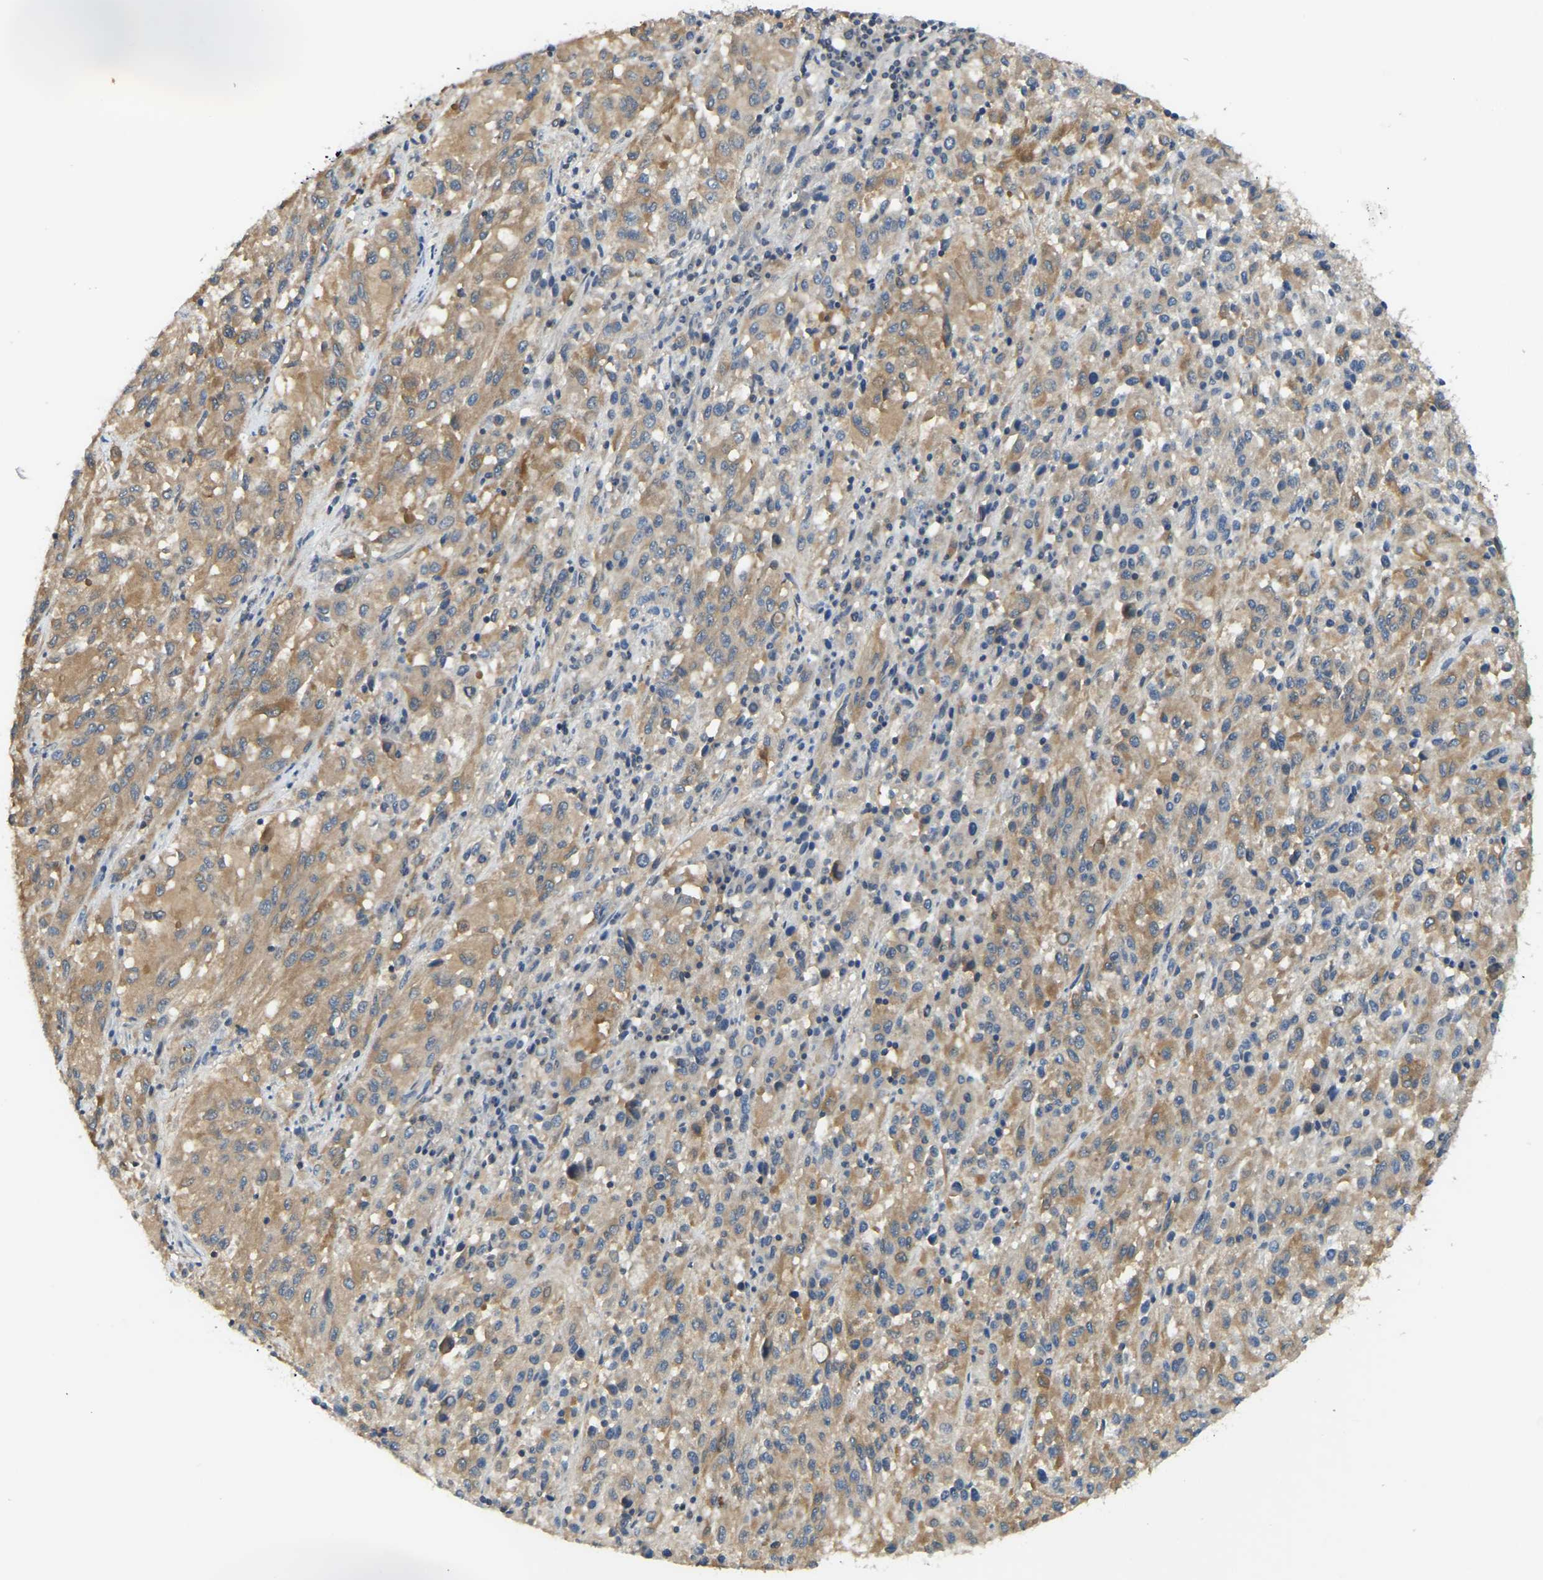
{"staining": {"intensity": "moderate", "quantity": ">75%", "location": "cytoplasmic/membranous"}, "tissue": "melanoma", "cell_type": "Tumor cells", "image_type": "cancer", "snomed": [{"axis": "morphology", "description": "Malignant melanoma, Metastatic site"}, {"axis": "topography", "description": "Lung"}], "caption": "Malignant melanoma (metastatic site) tissue displays moderate cytoplasmic/membranous expression in approximately >75% of tumor cells, visualized by immunohistochemistry. (DAB (3,3'-diaminobenzidine) = brown stain, brightfield microscopy at high magnification).", "gene": "AHNAK", "patient": {"sex": "male", "age": 64}}